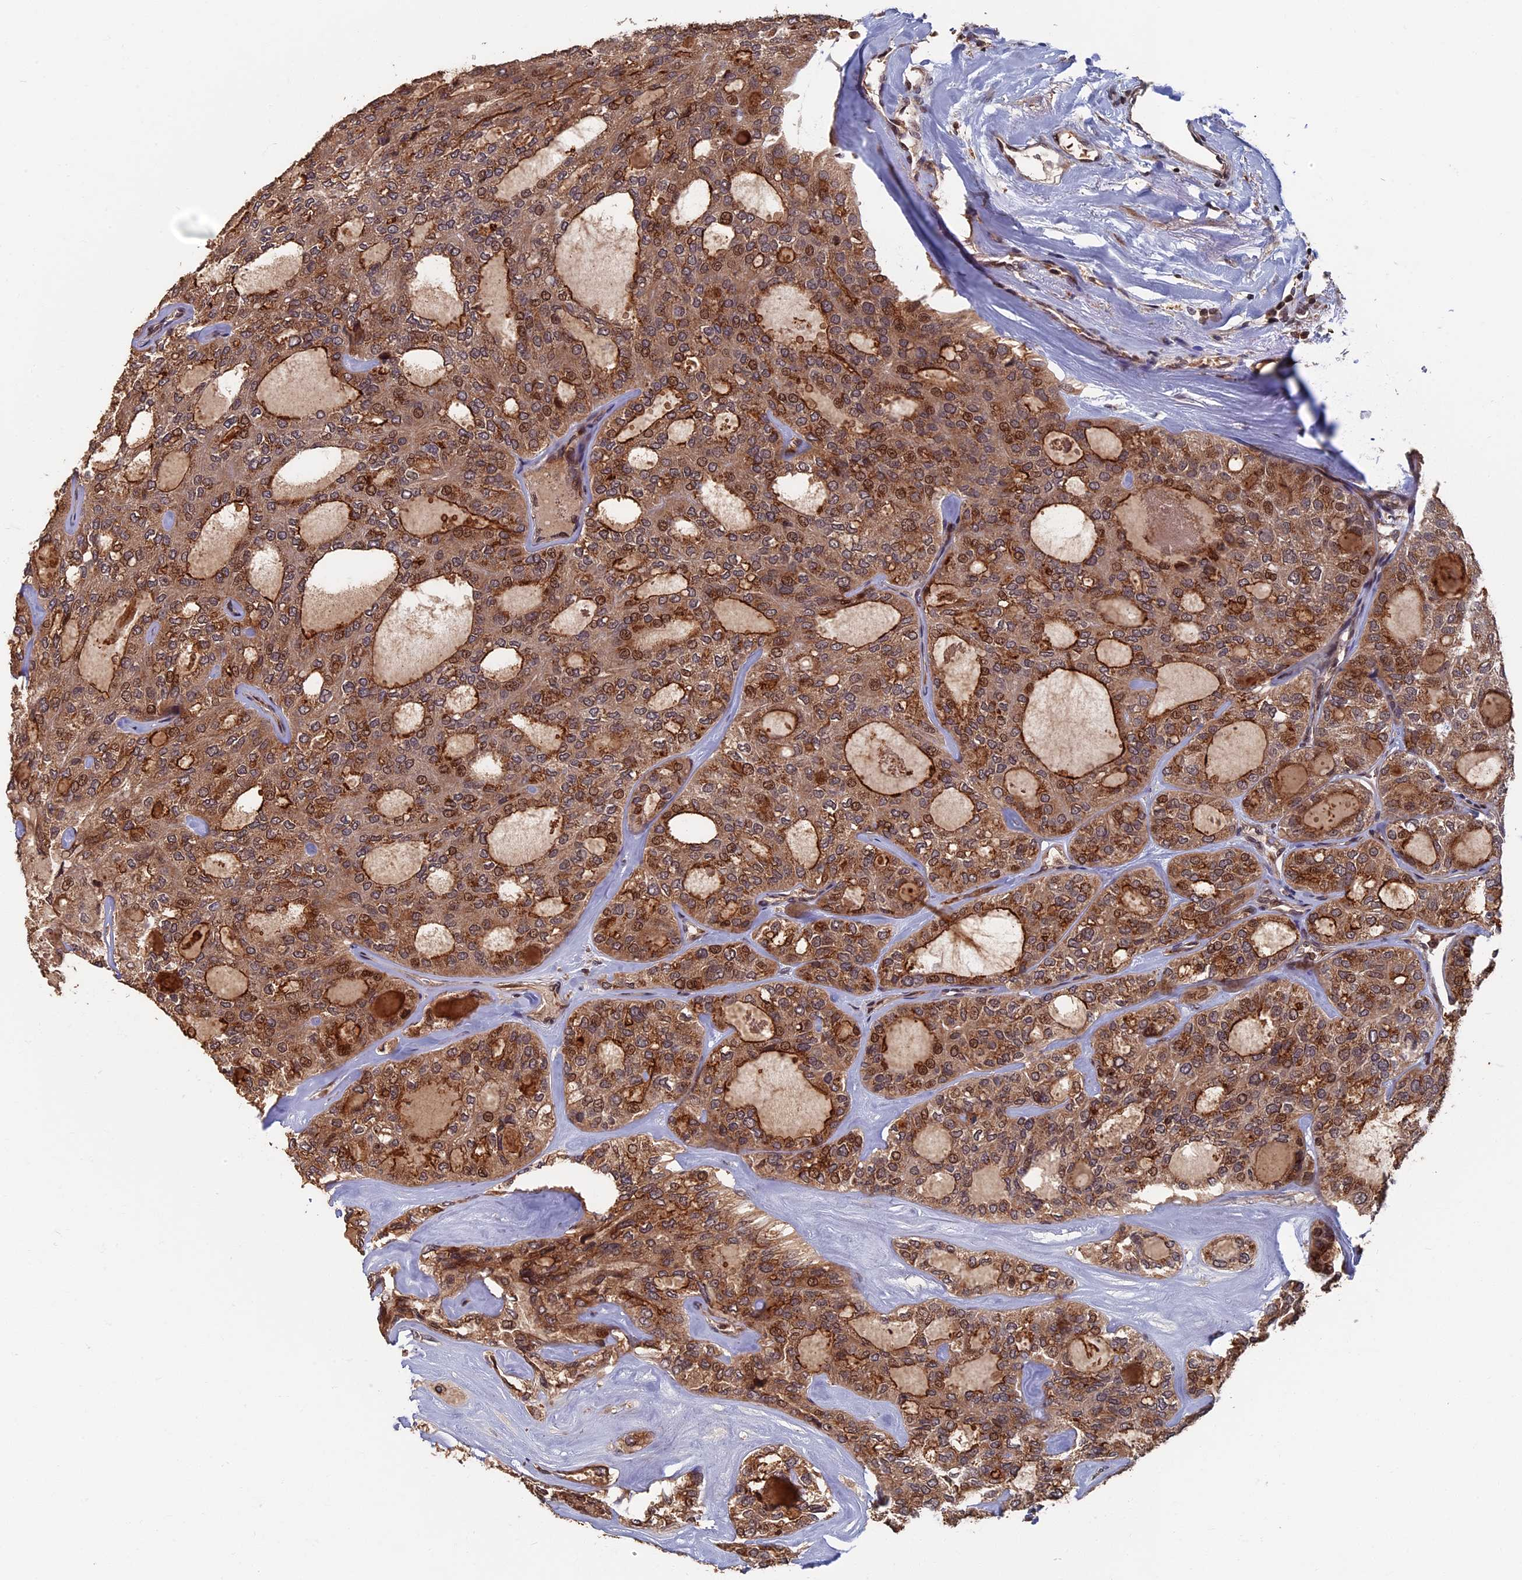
{"staining": {"intensity": "moderate", "quantity": ">75%", "location": "cytoplasmic/membranous,nuclear"}, "tissue": "thyroid cancer", "cell_type": "Tumor cells", "image_type": "cancer", "snomed": [{"axis": "morphology", "description": "Follicular adenoma carcinoma, NOS"}, {"axis": "topography", "description": "Thyroid gland"}], "caption": "Immunohistochemistry (IHC) histopathology image of human thyroid cancer (follicular adenoma carcinoma) stained for a protein (brown), which reveals medium levels of moderate cytoplasmic/membranous and nuclear positivity in approximately >75% of tumor cells.", "gene": "RASGRF1", "patient": {"sex": "male", "age": 75}}